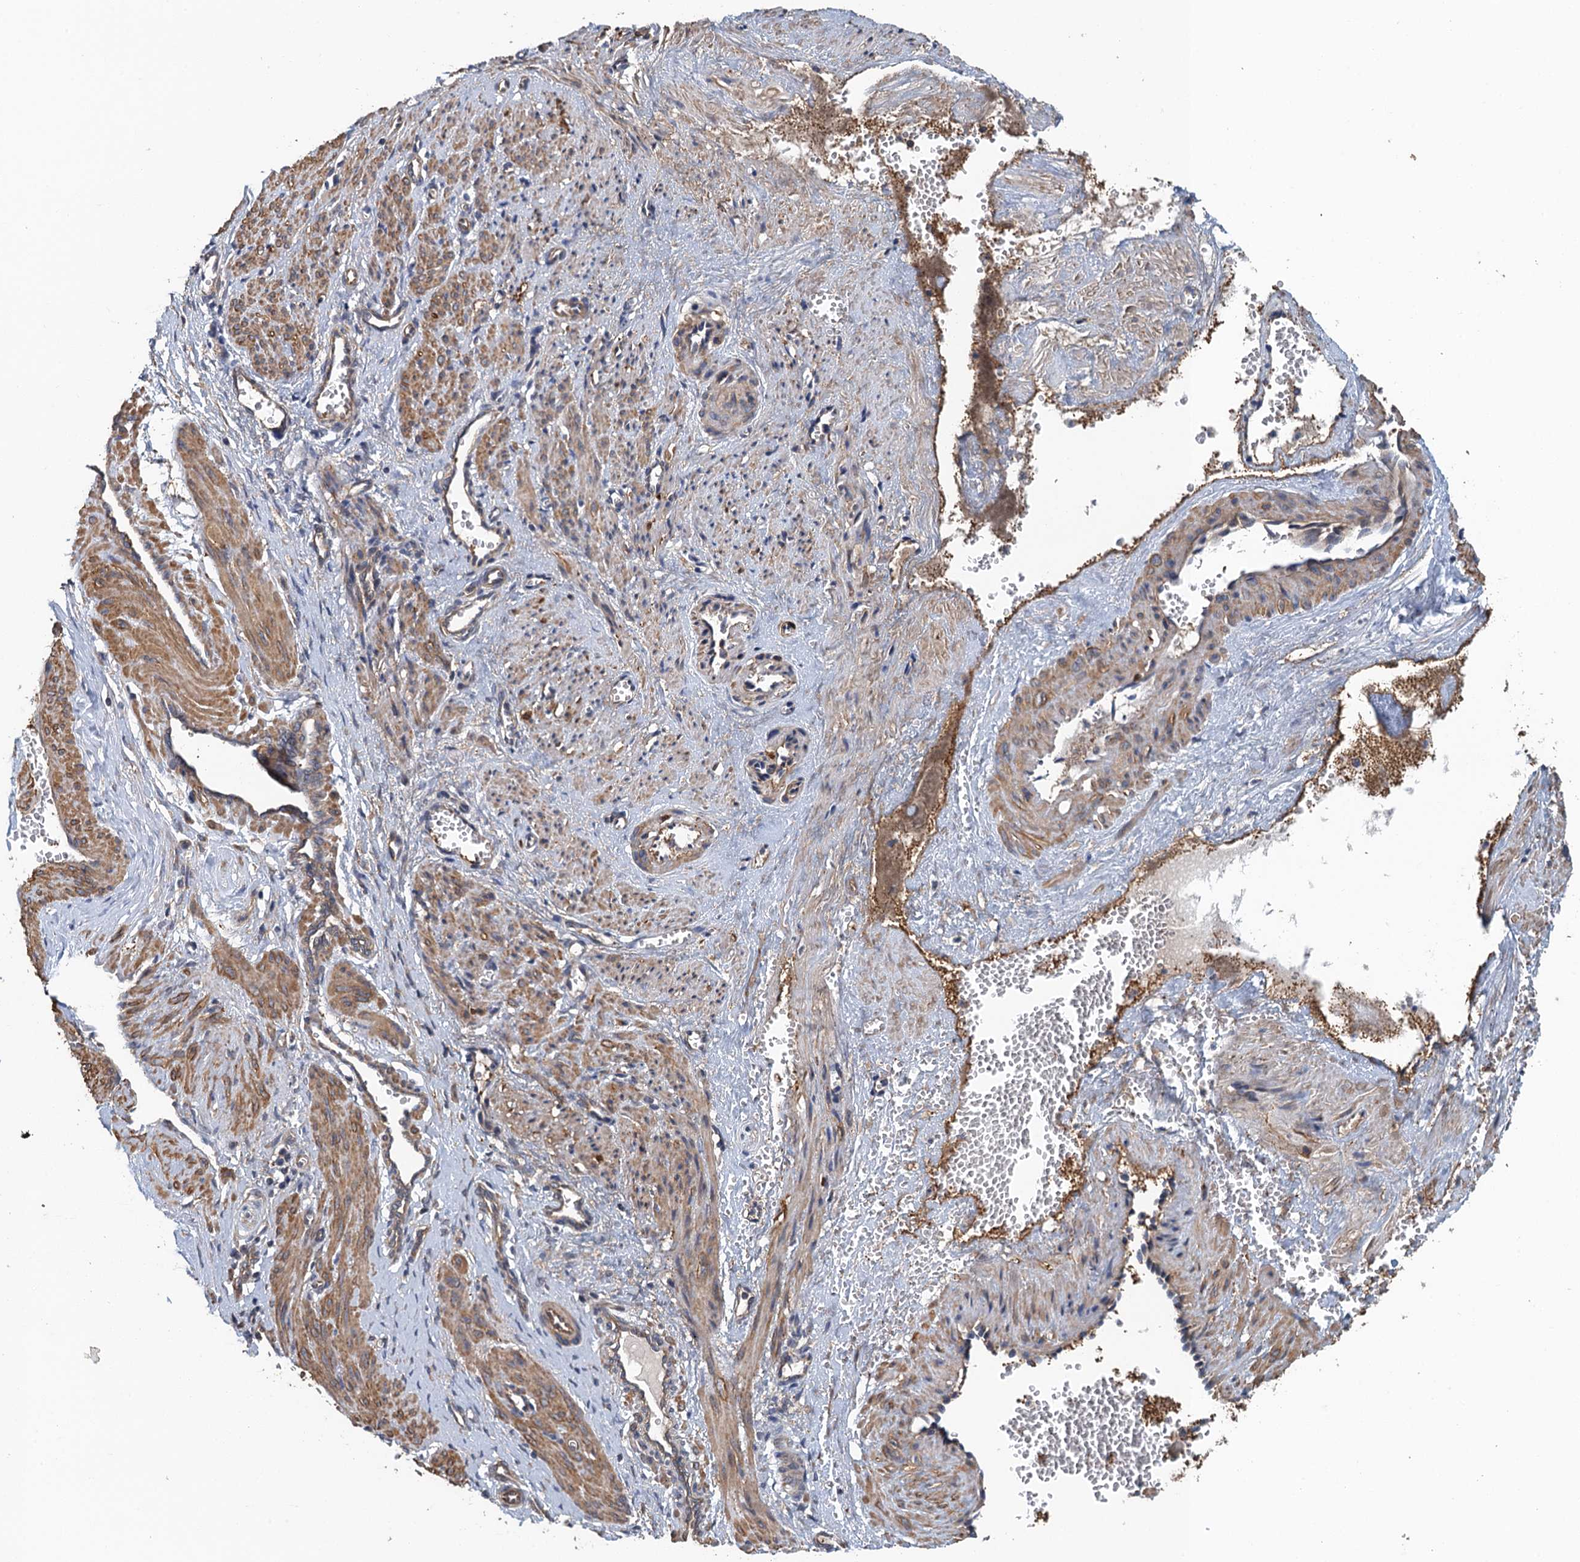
{"staining": {"intensity": "moderate", "quantity": ">75%", "location": "cytoplasmic/membranous"}, "tissue": "smooth muscle", "cell_type": "Smooth muscle cells", "image_type": "normal", "snomed": [{"axis": "morphology", "description": "Normal tissue, NOS"}, {"axis": "topography", "description": "Endometrium"}], "caption": "Smooth muscle cells display medium levels of moderate cytoplasmic/membranous staining in about >75% of cells in normal smooth muscle. The staining was performed using DAB (3,3'-diaminobenzidine) to visualize the protein expression in brown, while the nuclei were stained in blue with hematoxylin (Magnification: 20x).", "gene": "MEAK7", "patient": {"sex": "female", "age": 33}}